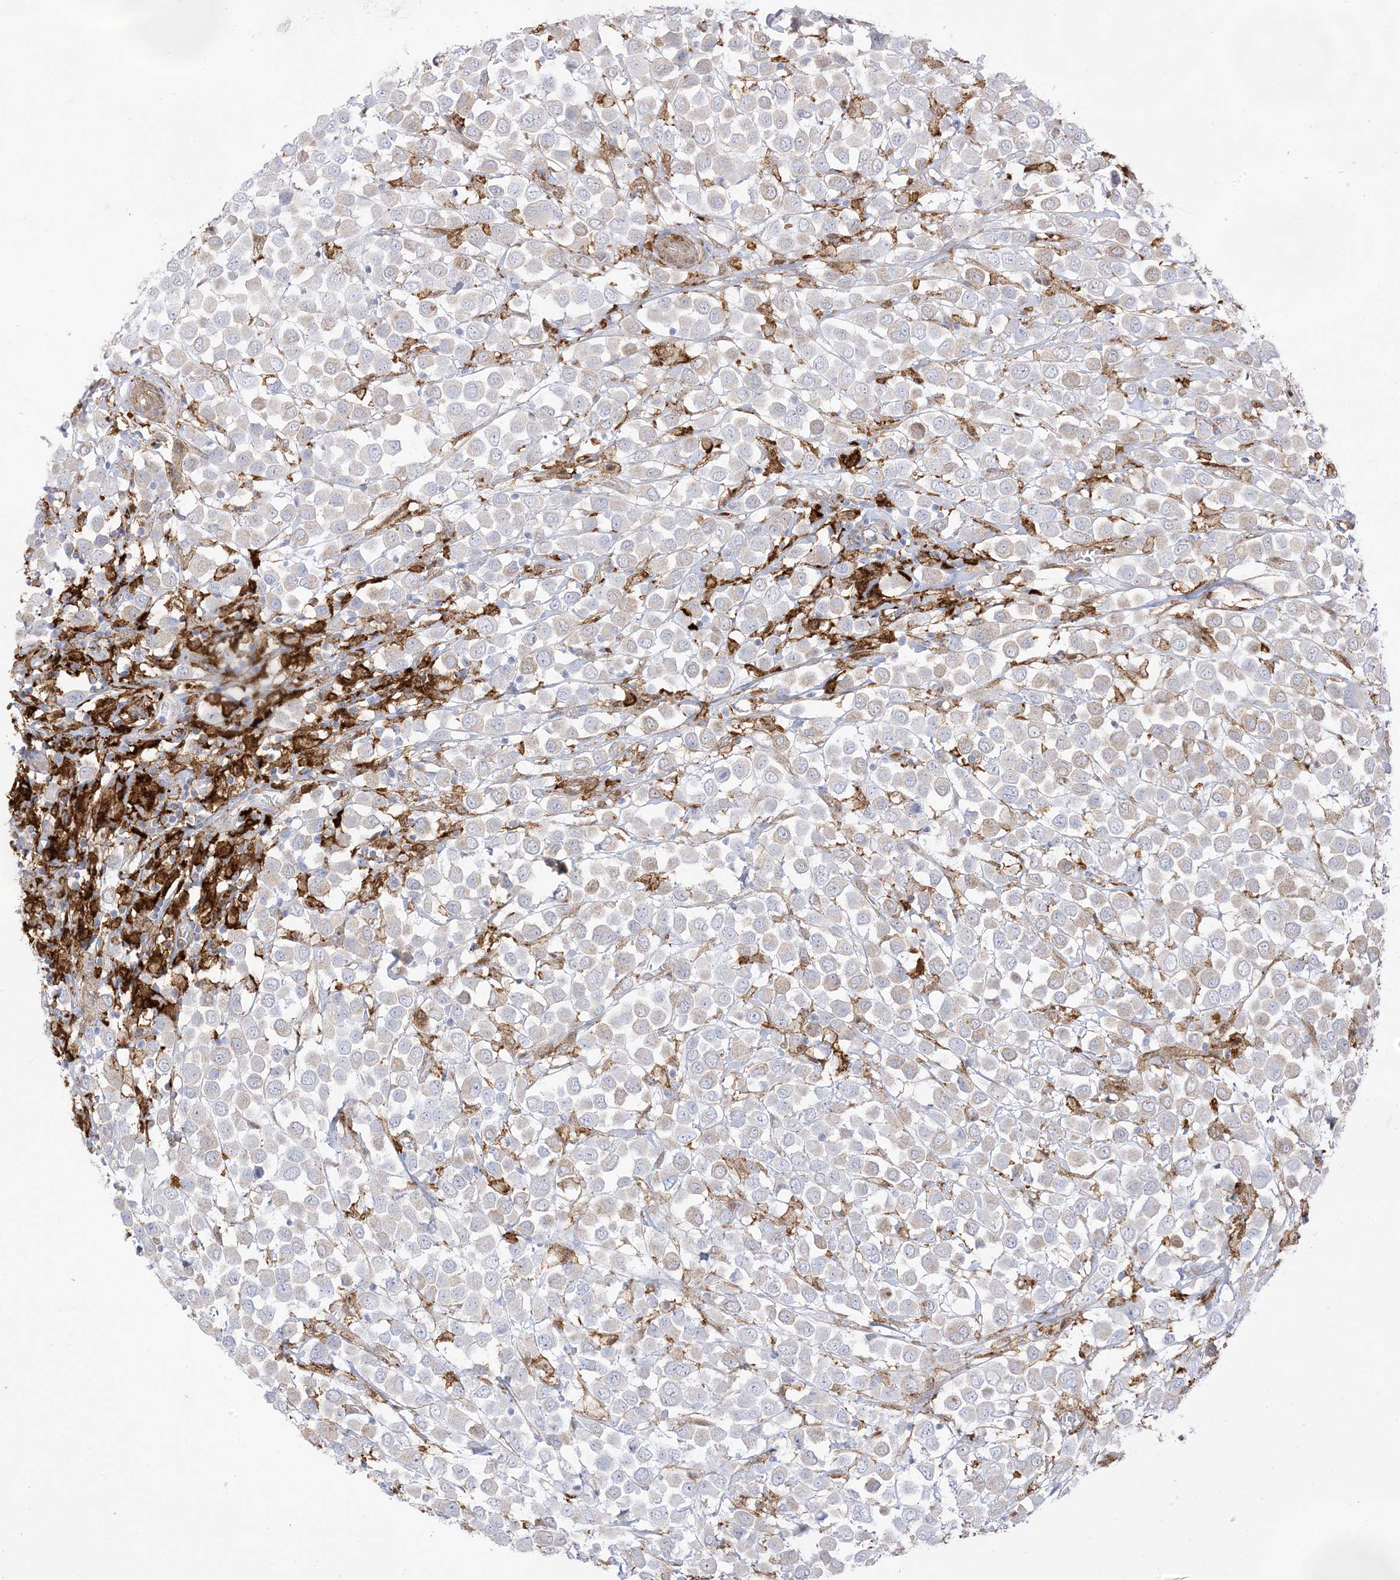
{"staining": {"intensity": "weak", "quantity": "25%-75%", "location": "cytoplasmic/membranous"}, "tissue": "breast cancer", "cell_type": "Tumor cells", "image_type": "cancer", "snomed": [{"axis": "morphology", "description": "Duct carcinoma"}, {"axis": "topography", "description": "Breast"}], "caption": "Protein analysis of breast intraductal carcinoma tissue shows weak cytoplasmic/membranous positivity in about 25%-75% of tumor cells.", "gene": "GSN", "patient": {"sex": "female", "age": 61}}